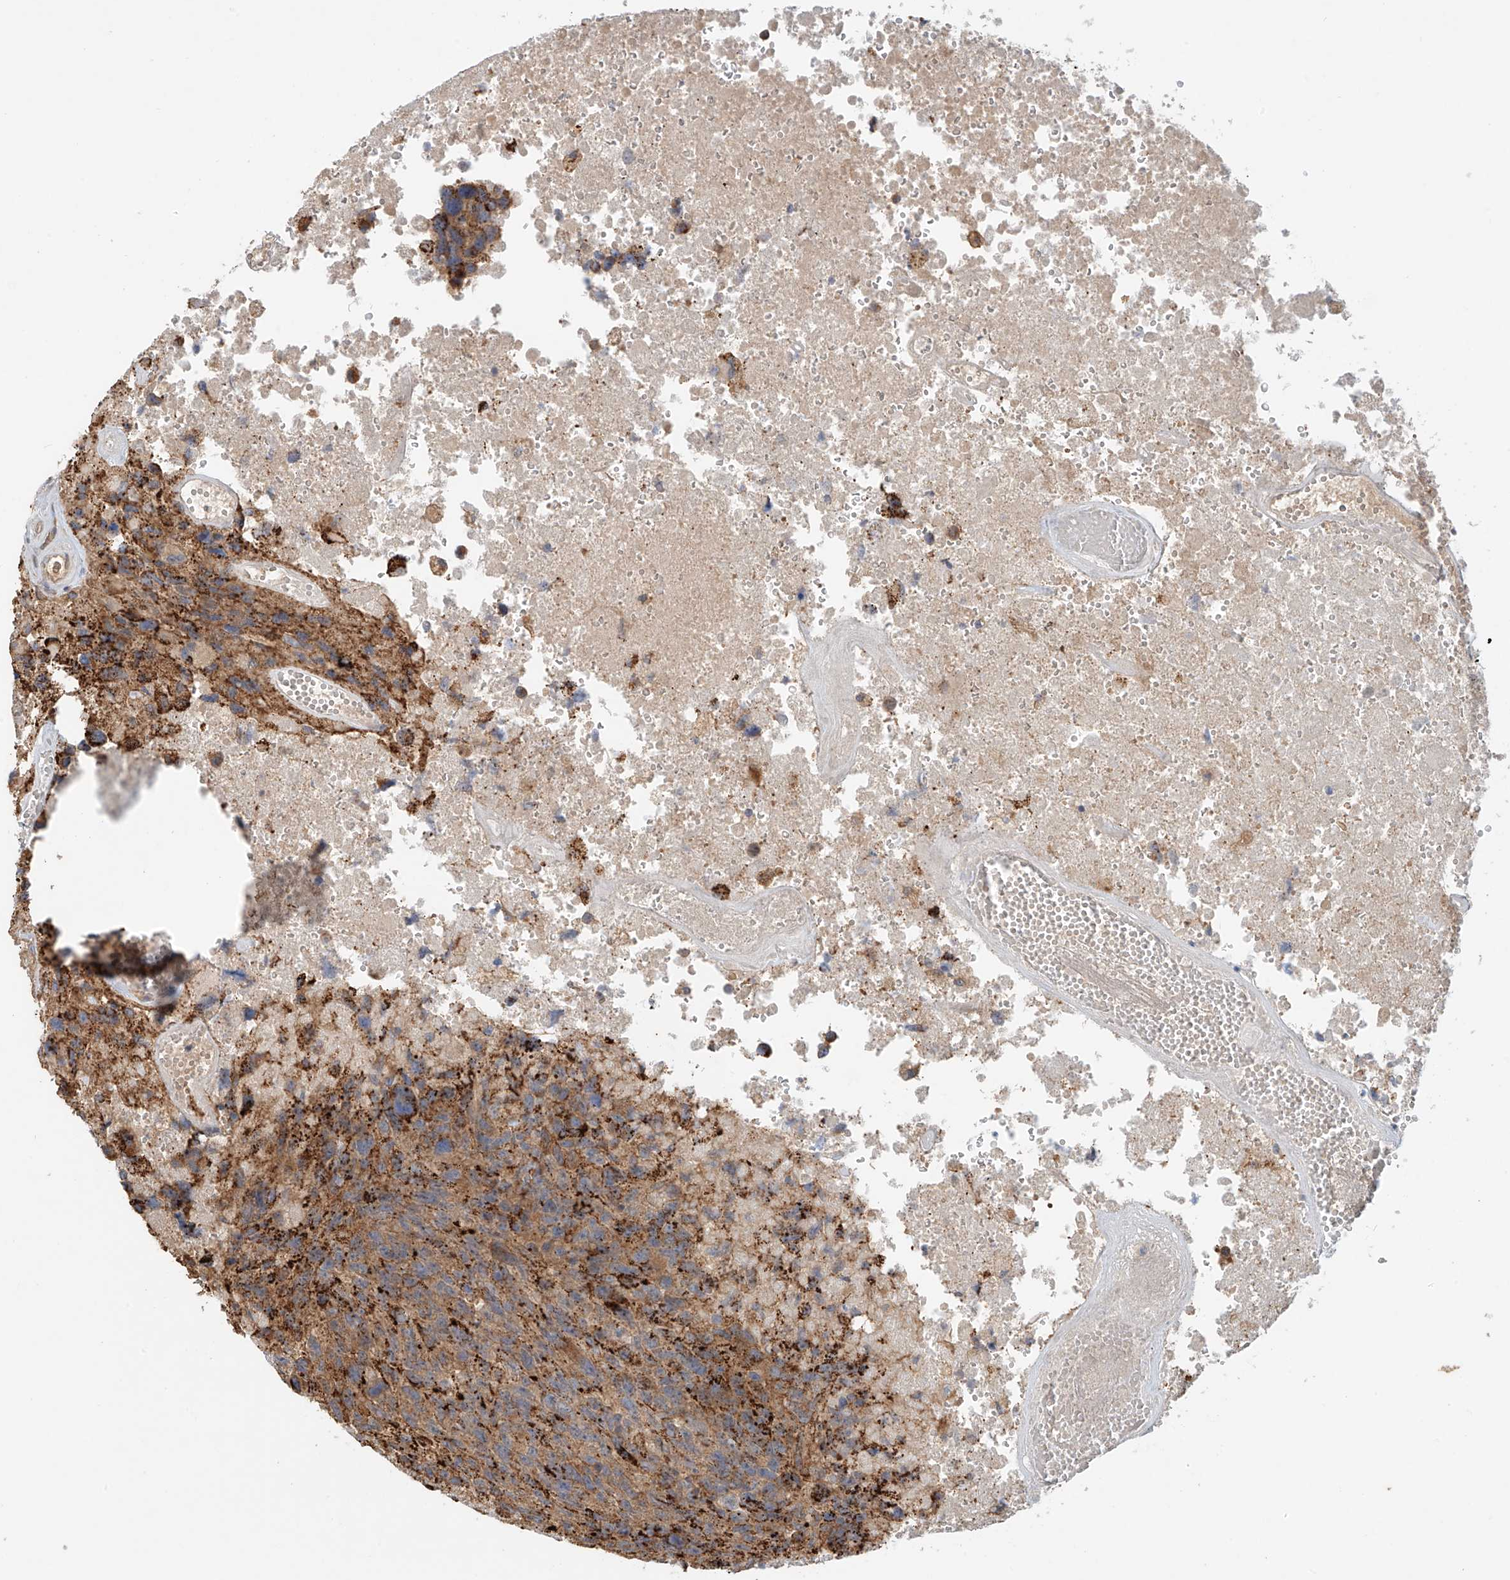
{"staining": {"intensity": "moderate", "quantity": ">75%", "location": "cytoplasmic/membranous"}, "tissue": "glioma", "cell_type": "Tumor cells", "image_type": "cancer", "snomed": [{"axis": "morphology", "description": "Glioma, malignant, High grade"}, {"axis": "topography", "description": "Brain"}], "caption": "Tumor cells demonstrate medium levels of moderate cytoplasmic/membranous expression in about >75% of cells in glioma.", "gene": "GNB1L", "patient": {"sex": "male", "age": 69}}